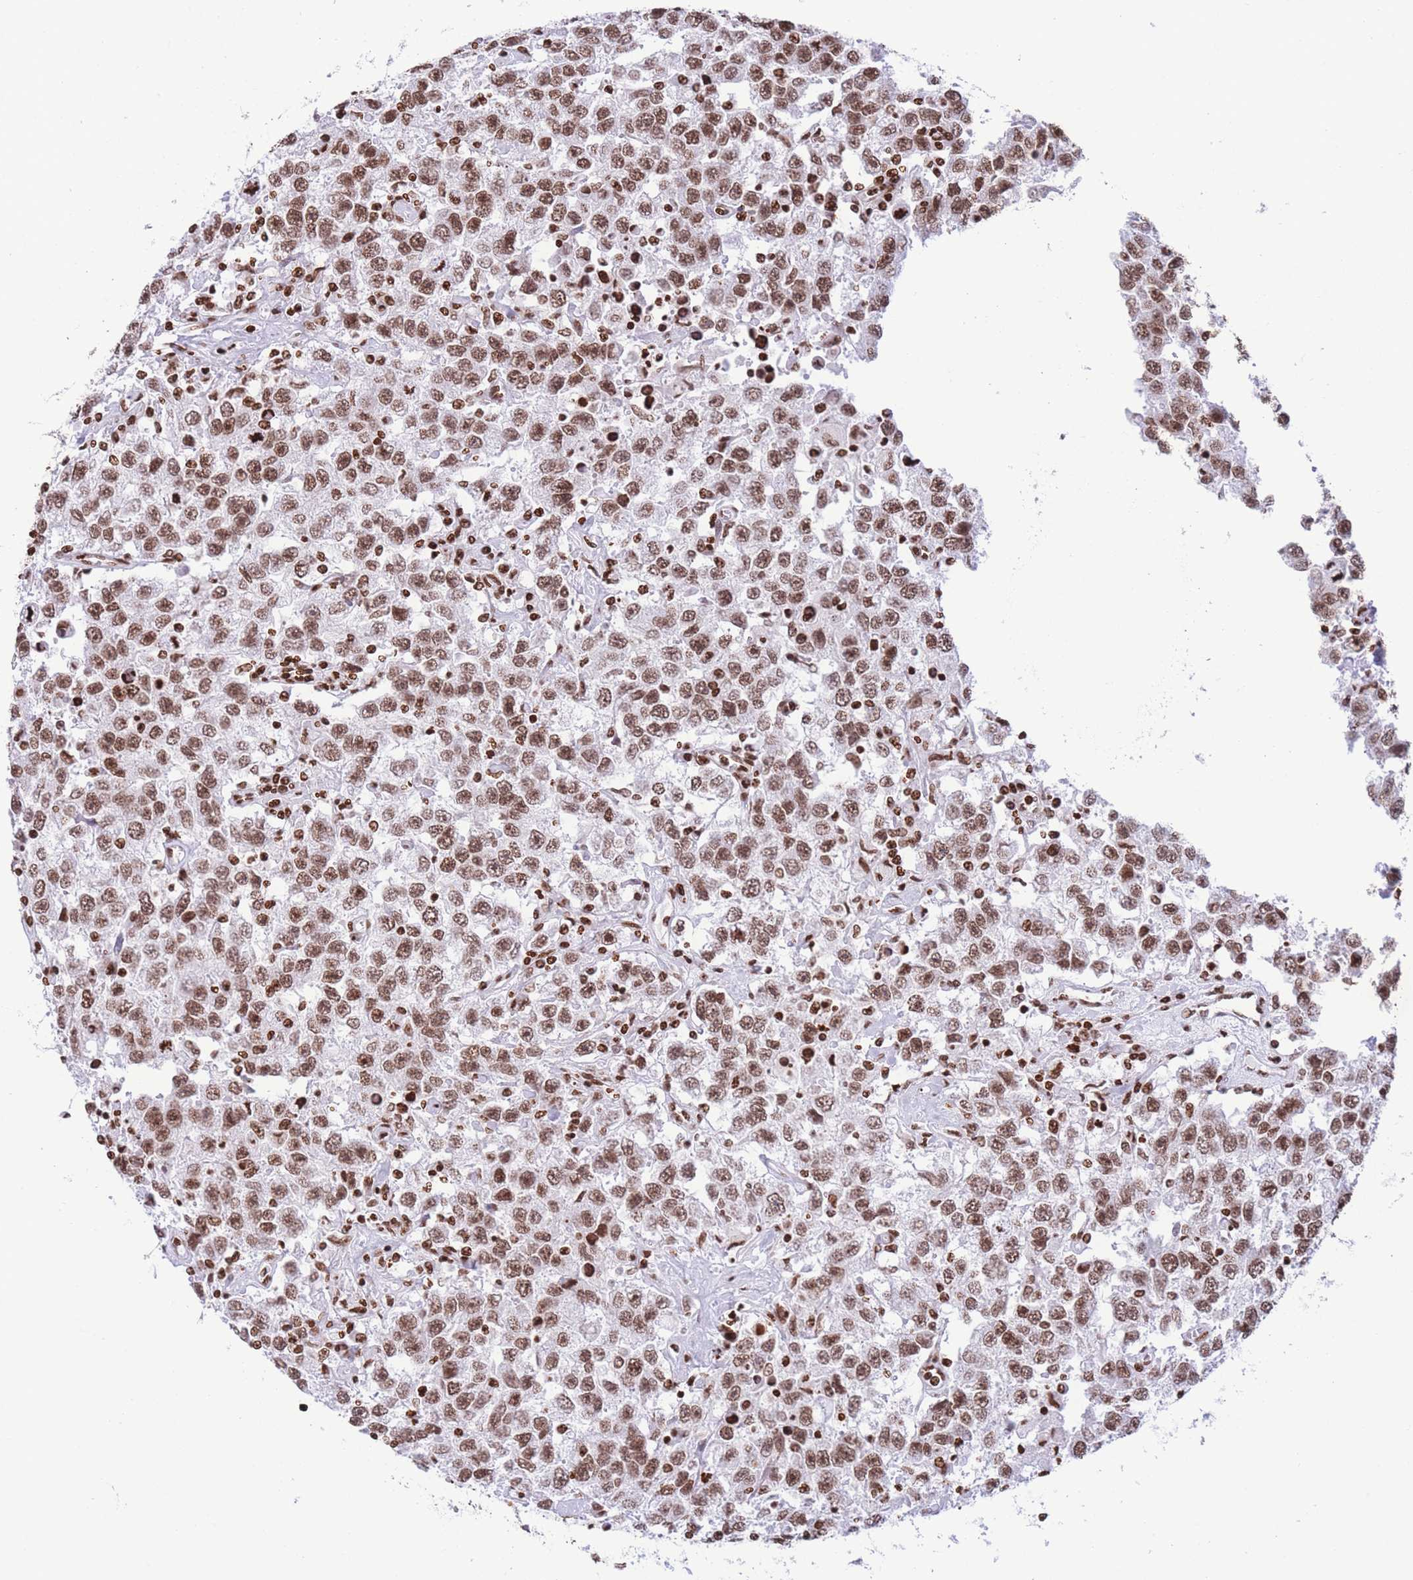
{"staining": {"intensity": "moderate", "quantity": ">75%", "location": "nuclear"}, "tissue": "testis cancer", "cell_type": "Tumor cells", "image_type": "cancer", "snomed": [{"axis": "morphology", "description": "Seminoma, NOS"}, {"axis": "topography", "description": "Testis"}], "caption": "DAB immunohistochemical staining of human testis cancer reveals moderate nuclear protein positivity in approximately >75% of tumor cells.", "gene": "H2BC11", "patient": {"sex": "male", "age": 41}}